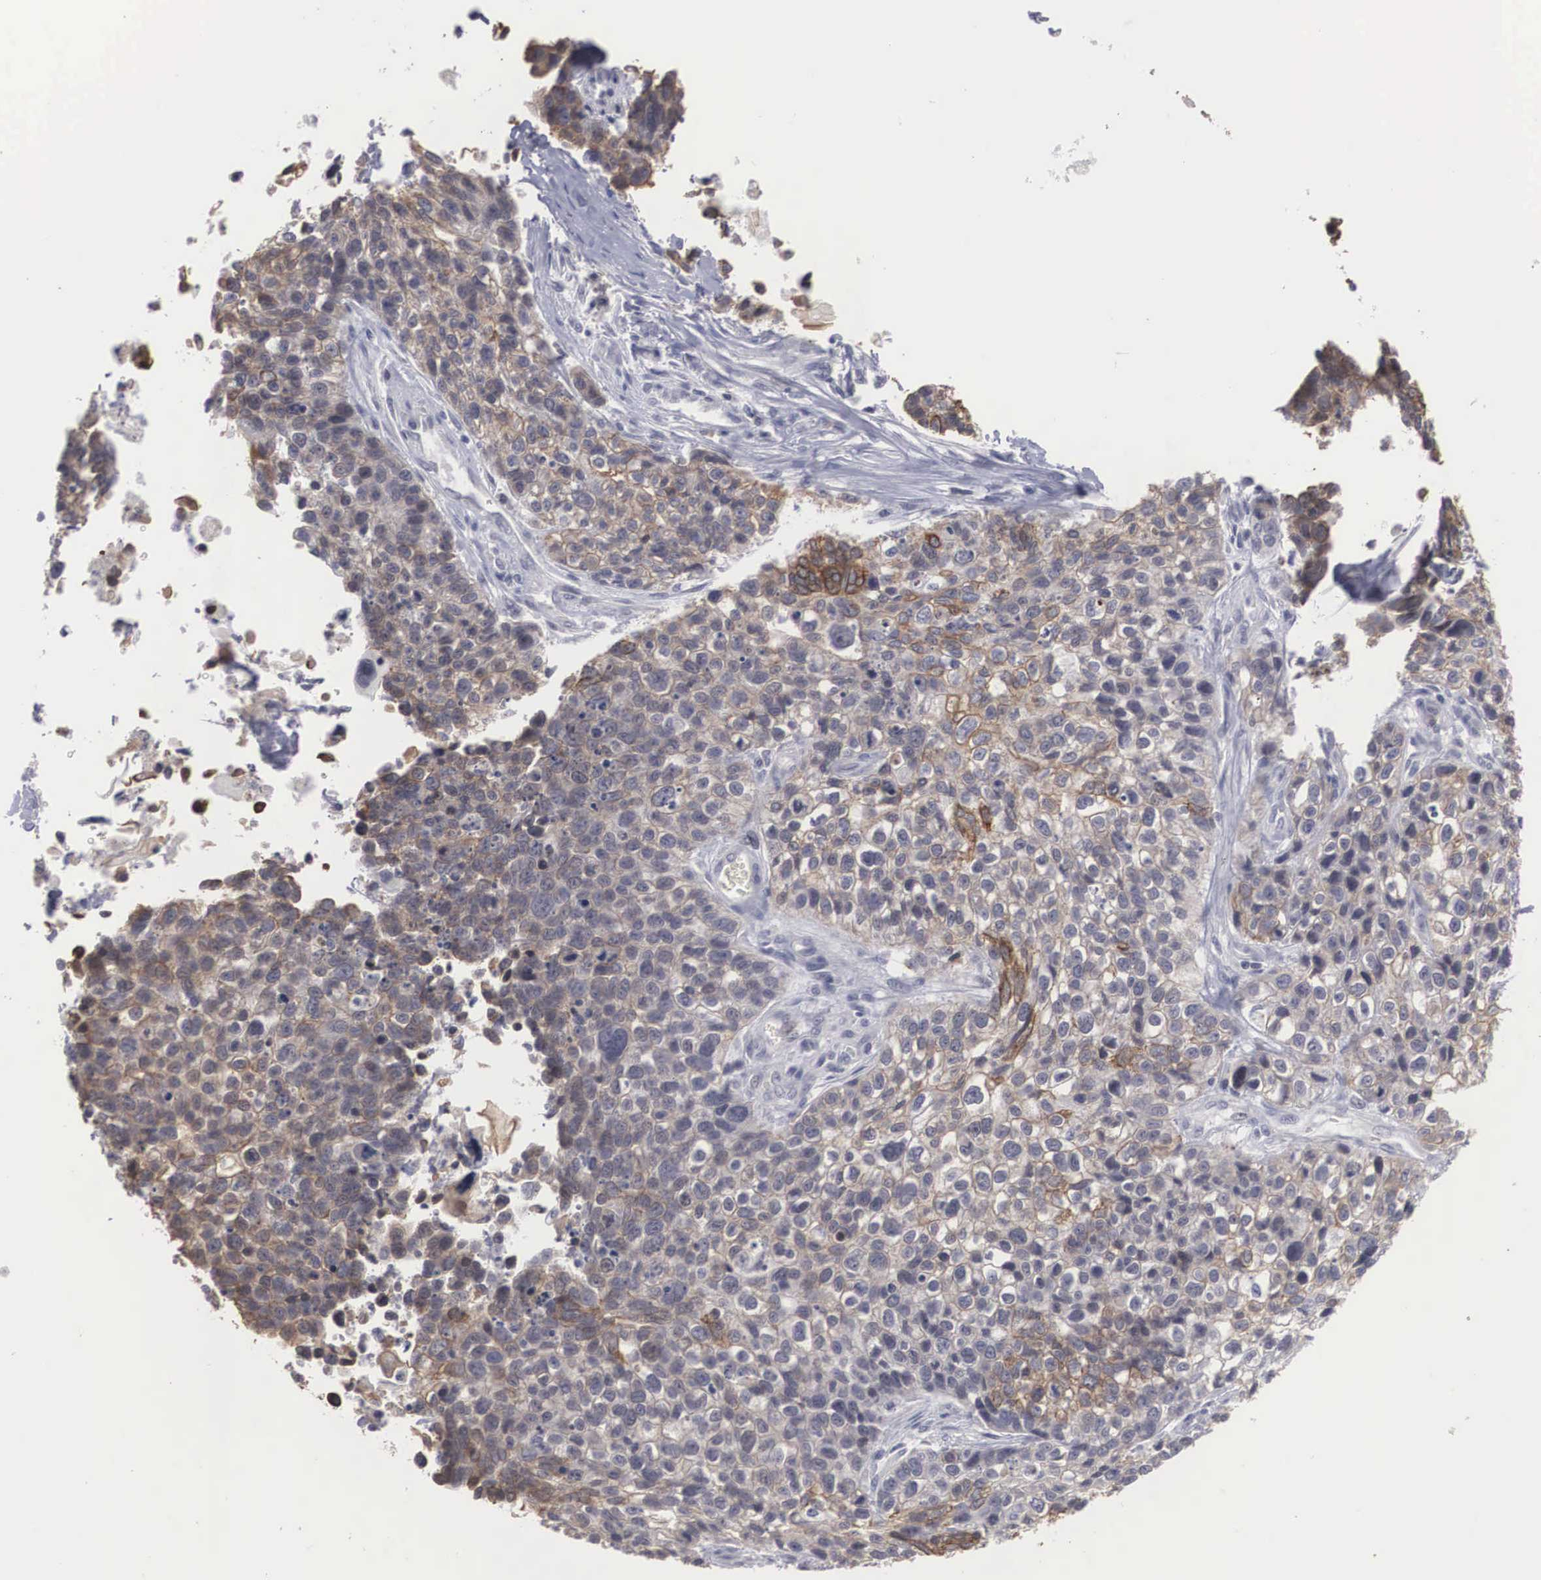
{"staining": {"intensity": "weak", "quantity": "25%-75%", "location": "cytoplasmic/membranous"}, "tissue": "lung cancer", "cell_type": "Tumor cells", "image_type": "cancer", "snomed": [{"axis": "morphology", "description": "Squamous cell carcinoma, NOS"}, {"axis": "topography", "description": "Lymph node"}, {"axis": "topography", "description": "Lung"}], "caption": "Tumor cells exhibit low levels of weak cytoplasmic/membranous positivity in about 25%-75% of cells in lung cancer. (DAB (3,3'-diaminobenzidine) = brown stain, brightfield microscopy at high magnification).", "gene": "WDR89", "patient": {"sex": "male", "age": 74}}